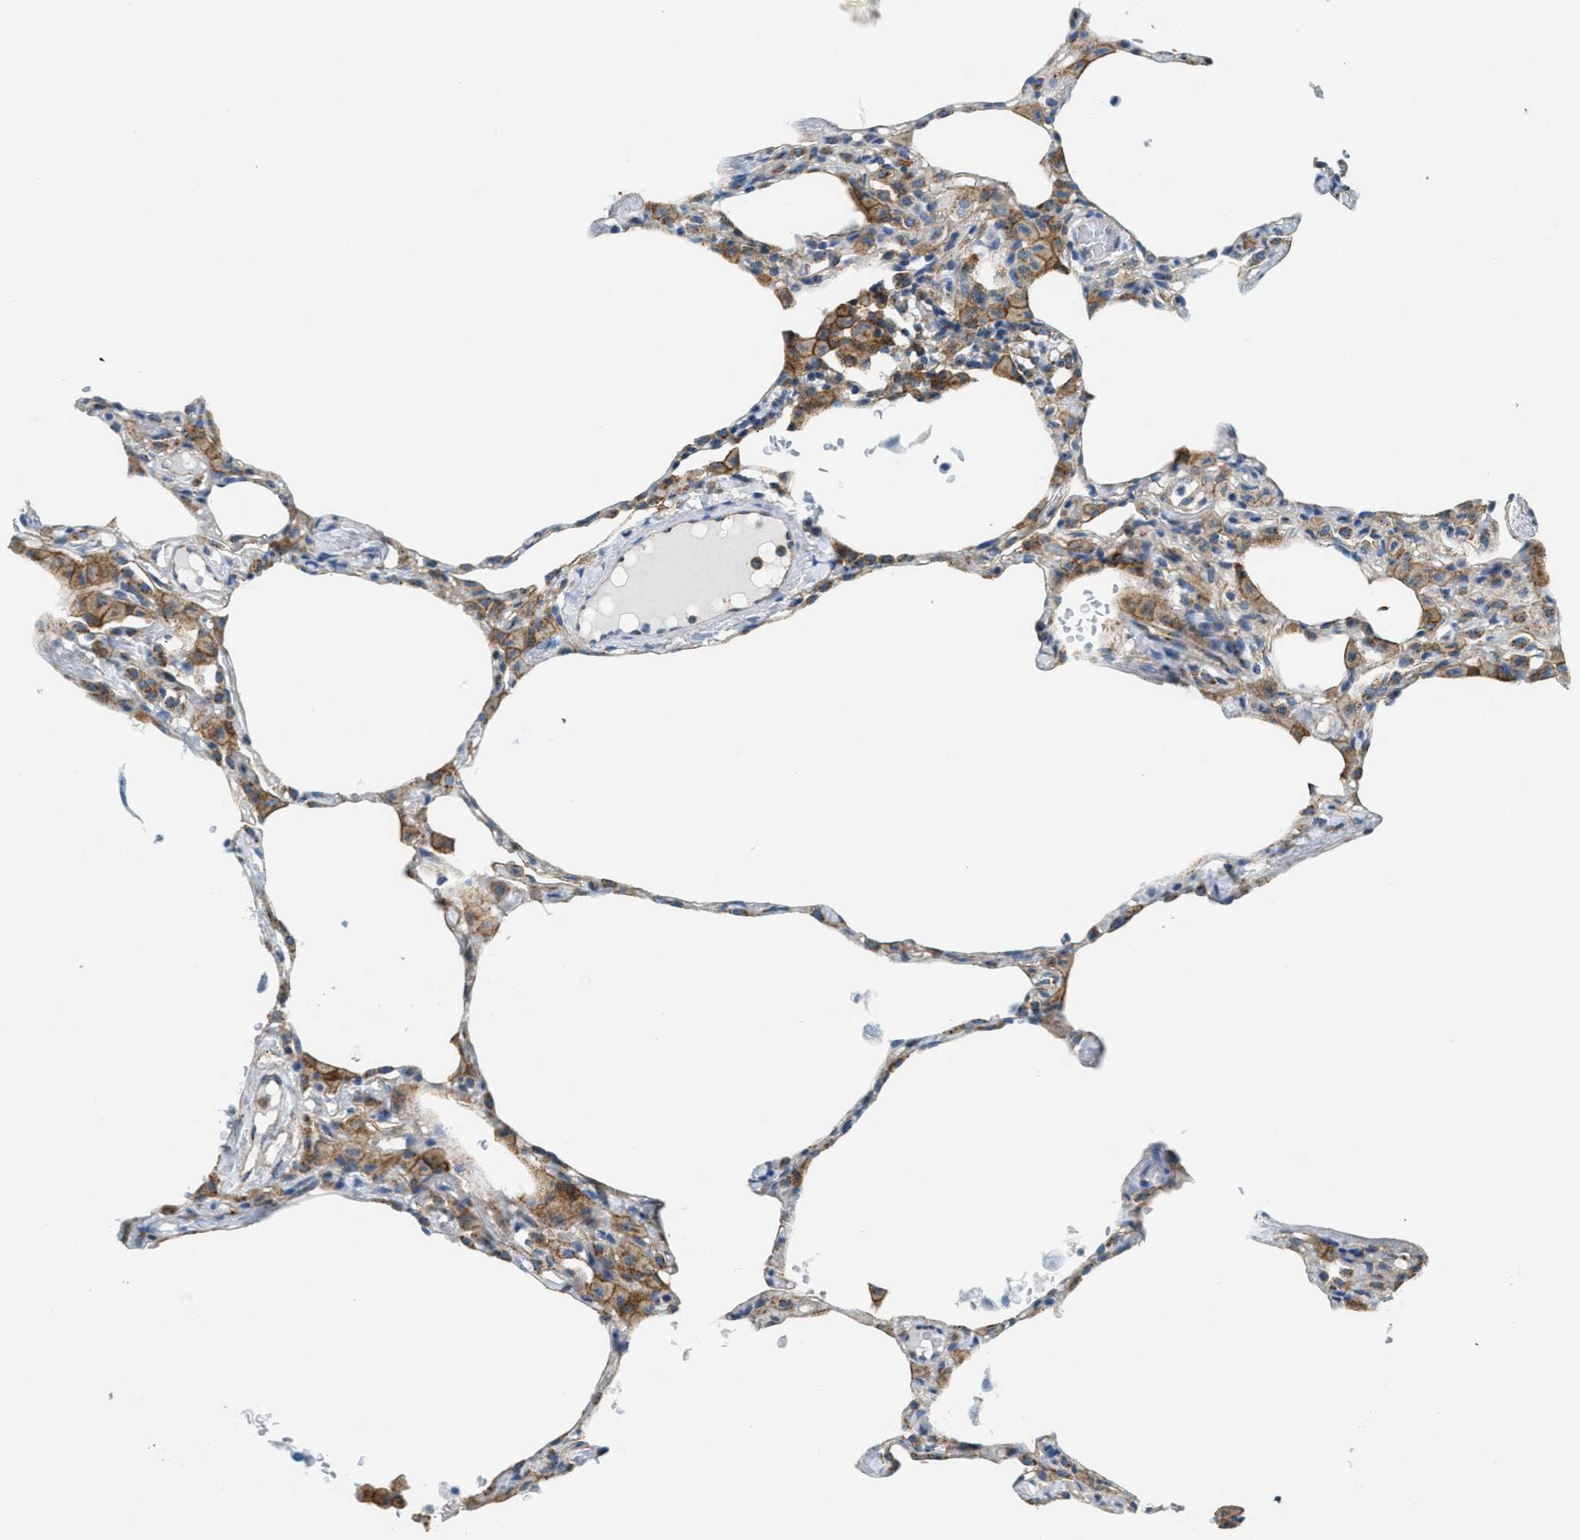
{"staining": {"intensity": "moderate", "quantity": "<25%", "location": "cytoplasmic/membranous"}, "tissue": "lung", "cell_type": "Alveolar cells", "image_type": "normal", "snomed": [{"axis": "morphology", "description": "Normal tissue, NOS"}, {"axis": "topography", "description": "Lung"}], "caption": "Protein expression analysis of normal lung exhibits moderate cytoplasmic/membranous positivity in about <25% of alveolar cells. Immunohistochemistry (ihc) stains the protein of interest in brown and the nuclei are stained blue.", "gene": "AP2B1", "patient": {"sex": "female", "age": 49}}